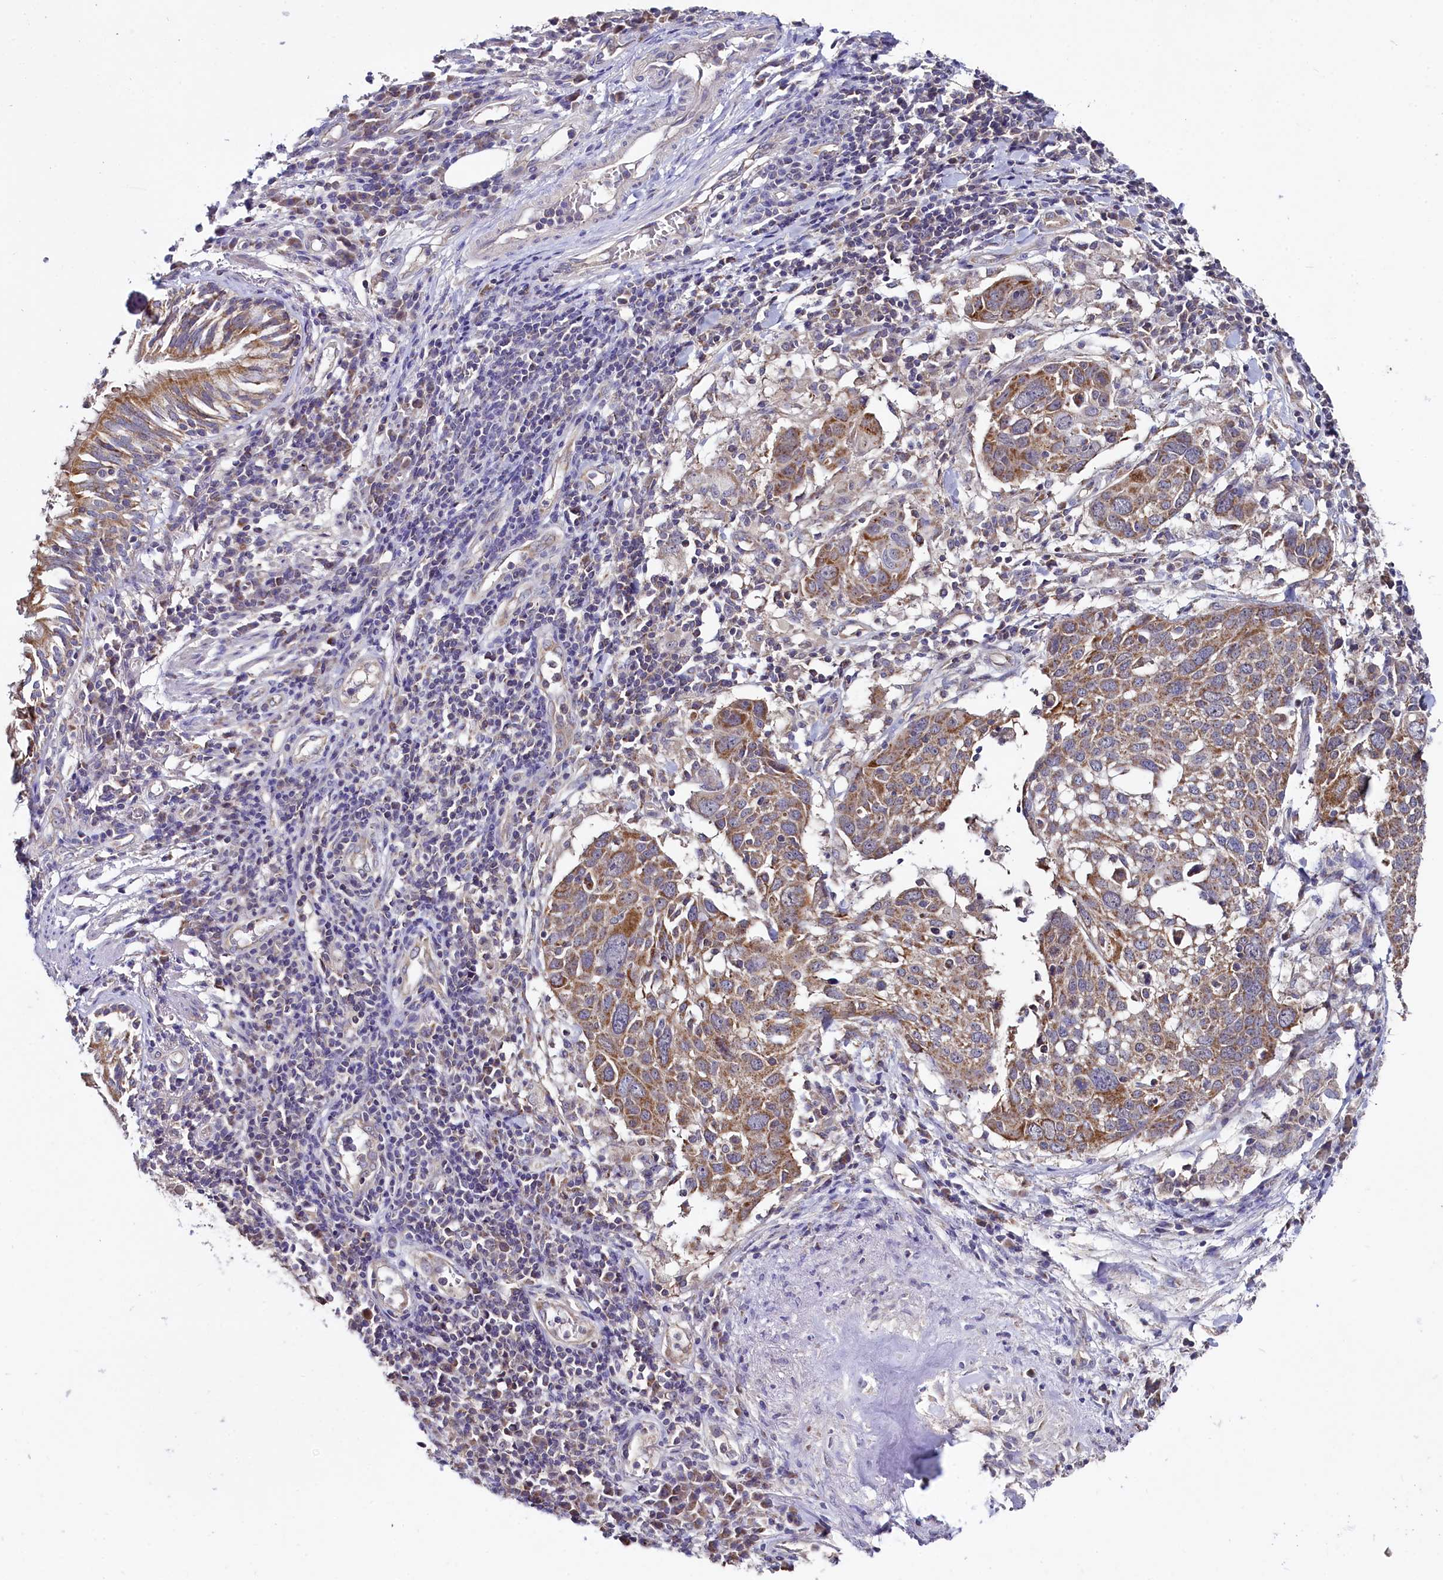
{"staining": {"intensity": "moderate", "quantity": ">75%", "location": "cytoplasmic/membranous"}, "tissue": "lung cancer", "cell_type": "Tumor cells", "image_type": "cancer", "snomed": [{"axis": "morphology", "description": "Squamous cell carcinoma, NOS"}, {"axis": "topography", "description": "Lung"}], "caption": "Approximately >75% of tumor cells in lung cancer (squamous cell carcinoma) display moderate cytoplasmic/membranous protein positivity as visualized by brown immunohistochemical staining.", "gene": "MRPL57", "patient": {"sex": "male", "age": 65}}